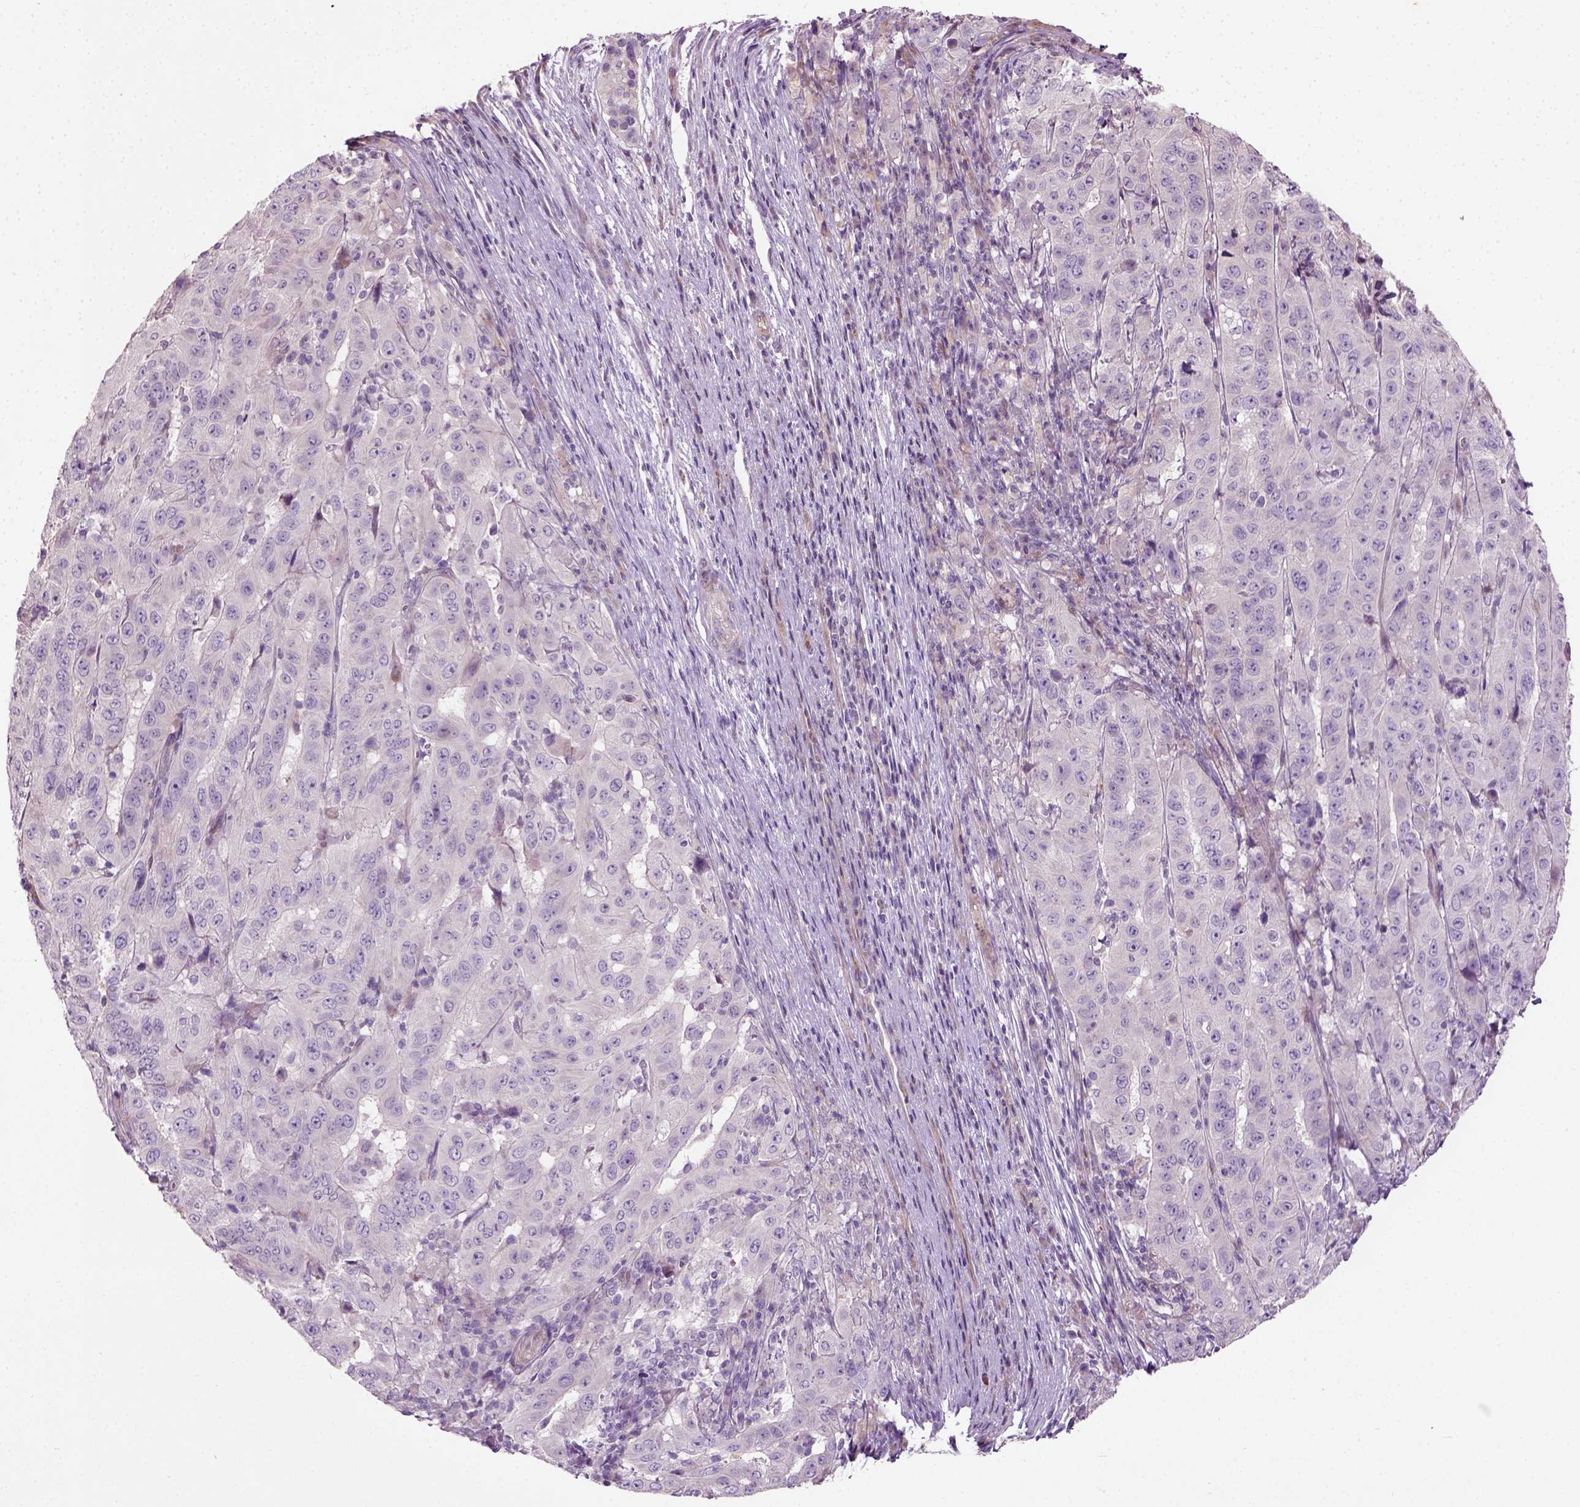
{"staining": {"intensity": "negative", "quantity": "none", "location": "none"}, "tissue": "pancreatic cancer", "cell_type": "Tumor cells", "image_type": "cancer", "snomed": [{"axis": "morphology", "description": "Adenocarcinoma, NOS"}, {"axis": "topography", "description": "Pancreas"}], "caption": "Tumor cells show no significant protein positivity in adenocarcinoma (pancreatic). (Stains: DAB (3,3'-diaminobenzidine) immunohistochemistry (IHC) with hematoxylin counter stain, Microscopy: brightfield microscopy at high magnification).", "gene": "PKP3", "patient": {"sex": "male", "age": 63}}